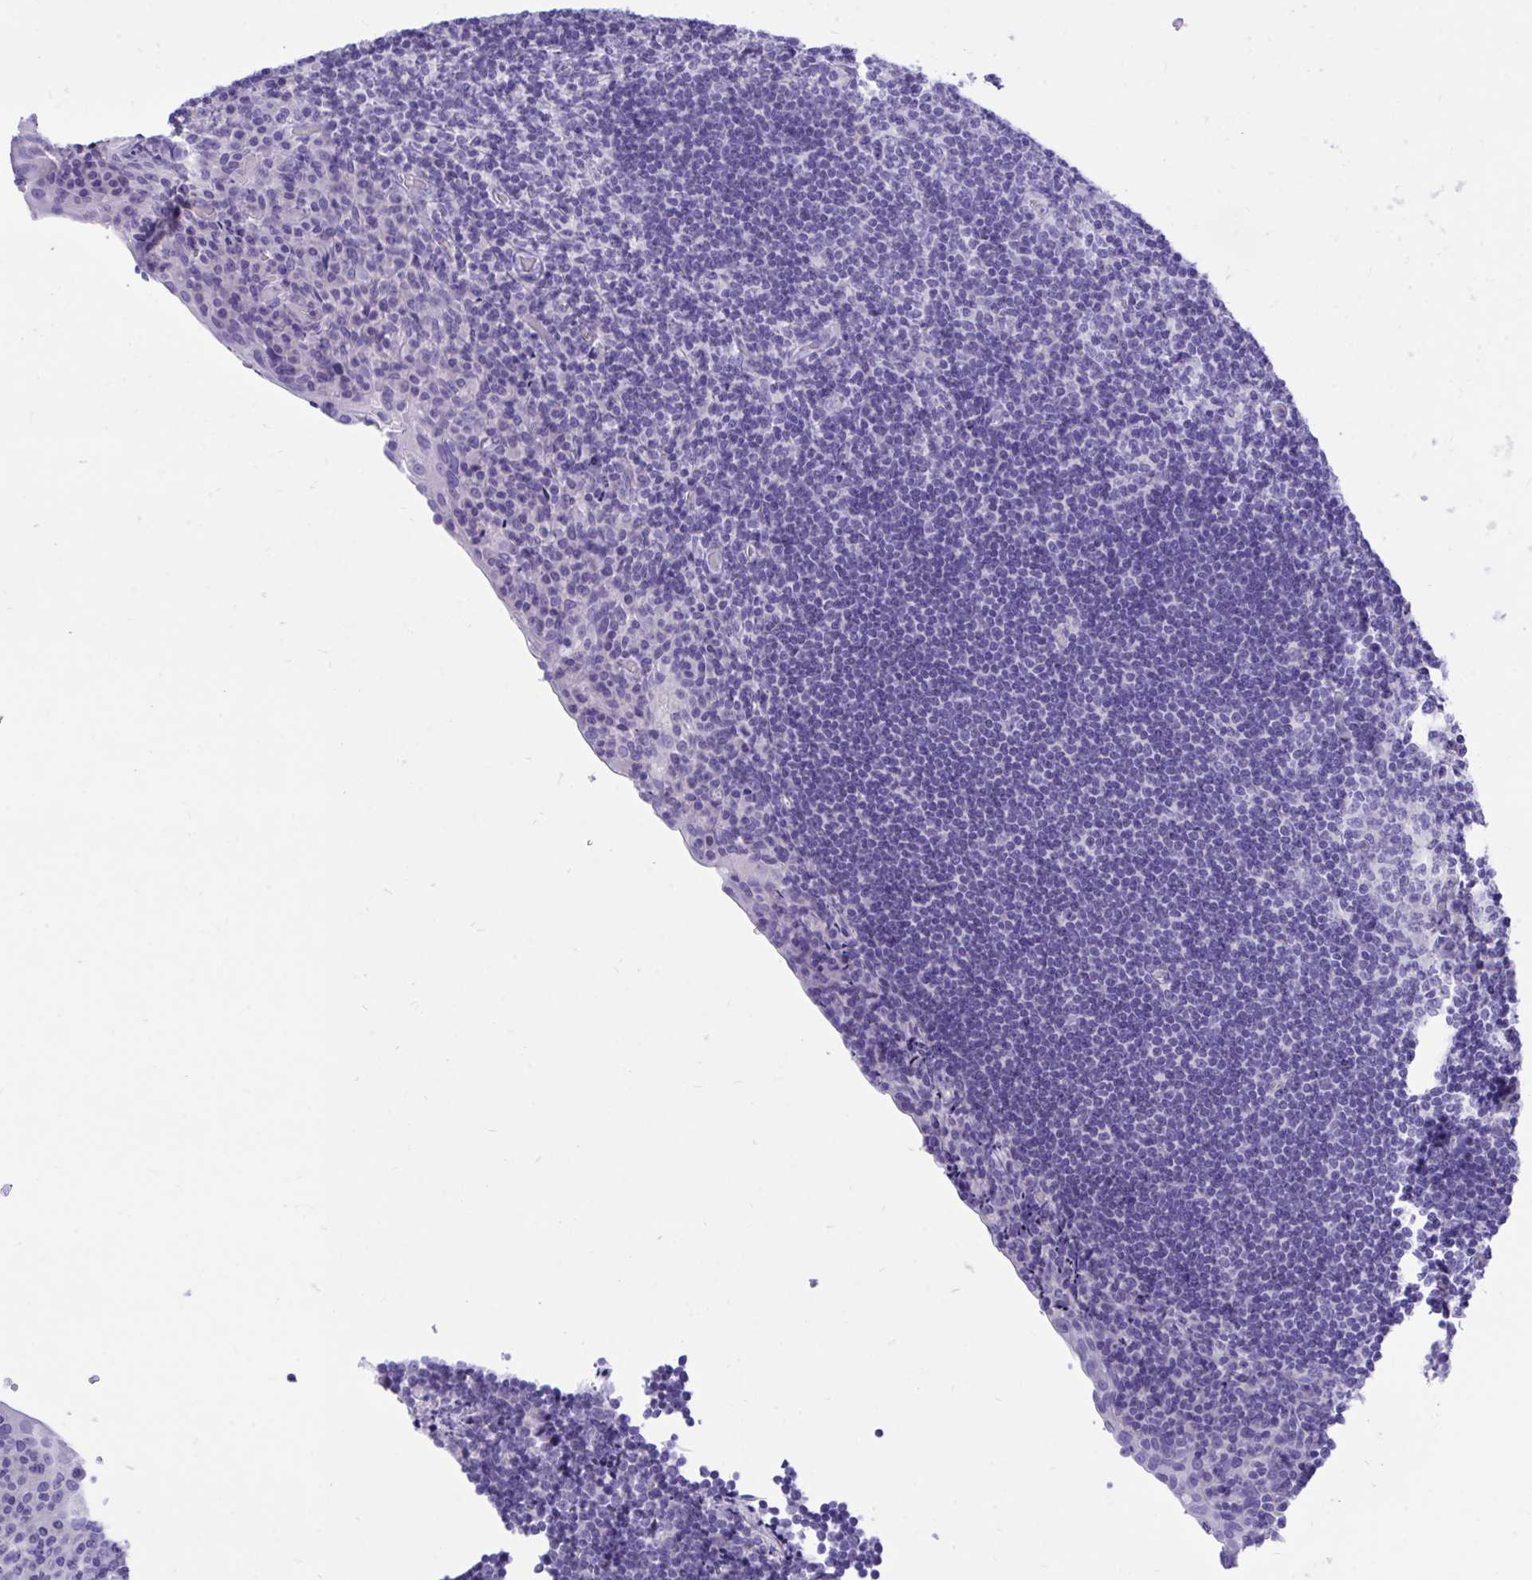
{"staining": {"intensity": "negative", "quantity": "none", "location": "none"}, "tissue": "tonsil", "cell_type": "Germinal center cells", "image_type": "normal", "snomed": [{"axis": "morphology", "description": "Normal tissue, NOS"}, {"axis": "topography", "description": "Tonsil"}], "caption": "A high-resolution image shows immunohistochemistry staining of benign tonsil, which demonstrates no significant expression in germinal center cells. (DAB IHC, high magnification).", "gene": "MON1A", "patient": {"sex": "male", "age": 17}}